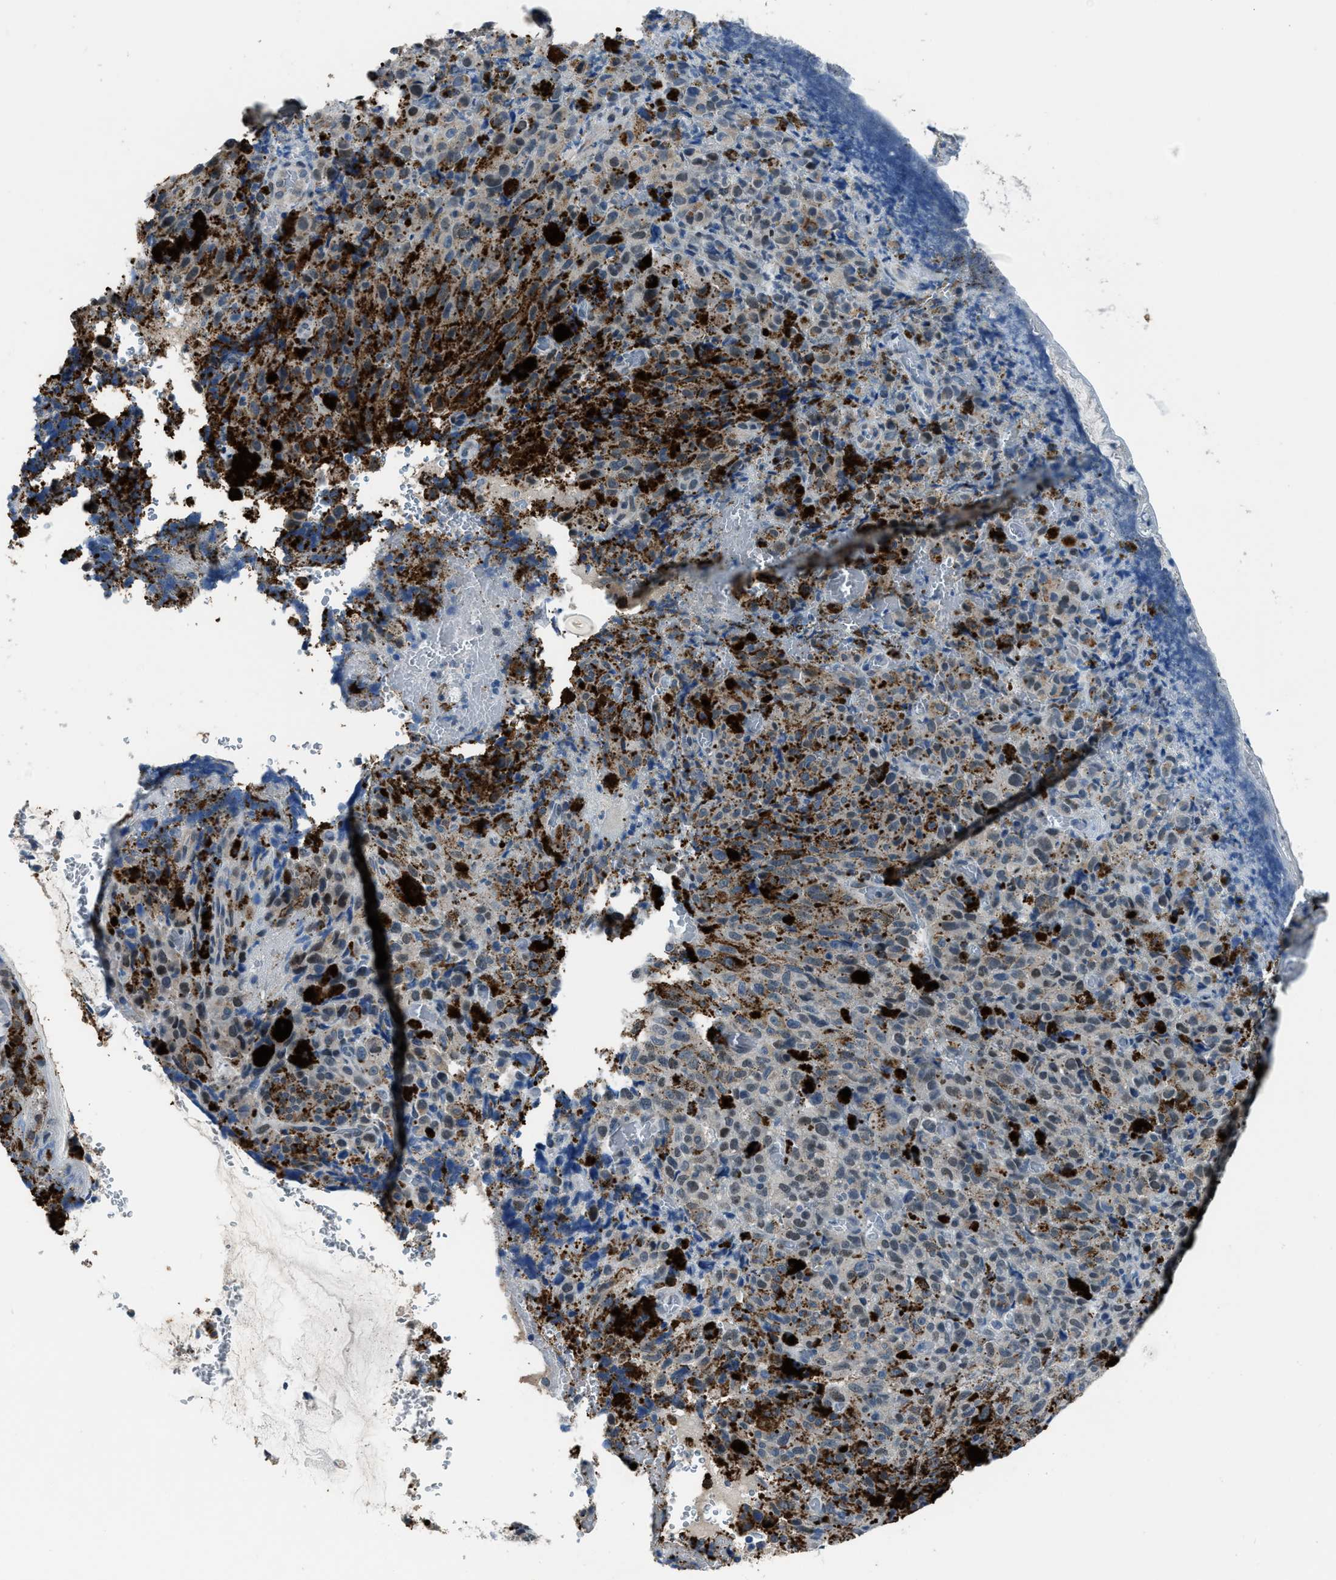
{"staining": {"intensity": "weak", "quantity": "<25%", "location": "nuclear"}, "tissue": "melanoma", "cell_type": "Tumor cells", "image_type": "cancer", "snomed": [{"axis": "morphology", "description": "Malignant melanoma, NOS"}, {"axis": "topography", "description": "Rectum"}], "caption": "High power microscopy photomicrograph of an immunohistochemistry image of malignant melanoma, revealing no significant staining in tumor cells.", "gene": "DUSP19", "patient": {"sex": "female", "age": 81}}